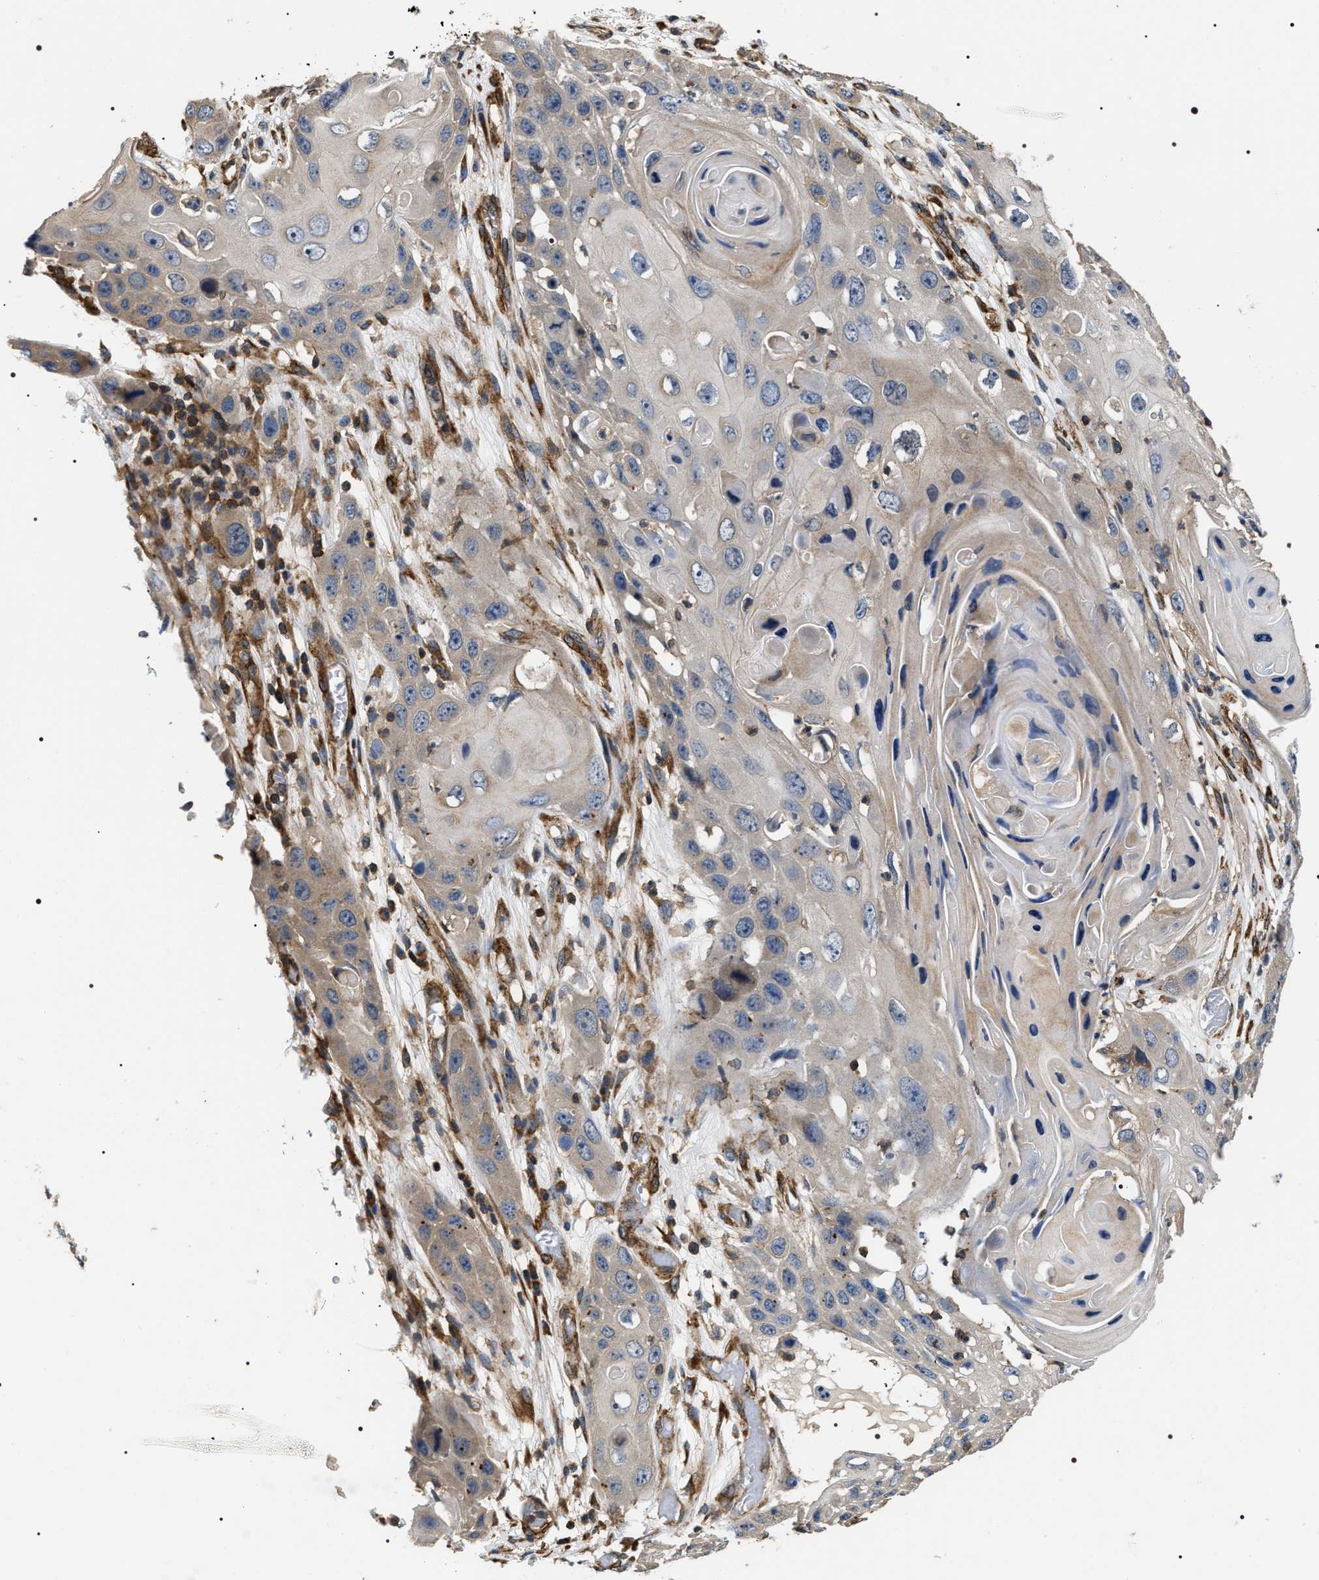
{"staining": {"intensity": "negative", "quantity": "none", "location": "none"}, "tissue": "skin cancer", "cell_type": "Tumor cells", "image_type": "cancer", "snomed": [{"axis": "morphology", "description": "Squamous cell carcinoma, NOS"}, {"axis": "topography", "description": "Skin"}], "caption": "The micrograph reveals no significant staining in tumor cells of squamous cell carcinoma (skin).", "gene": "ZC3HAV1L", "patient": {"sex": "male", "age": 55}}